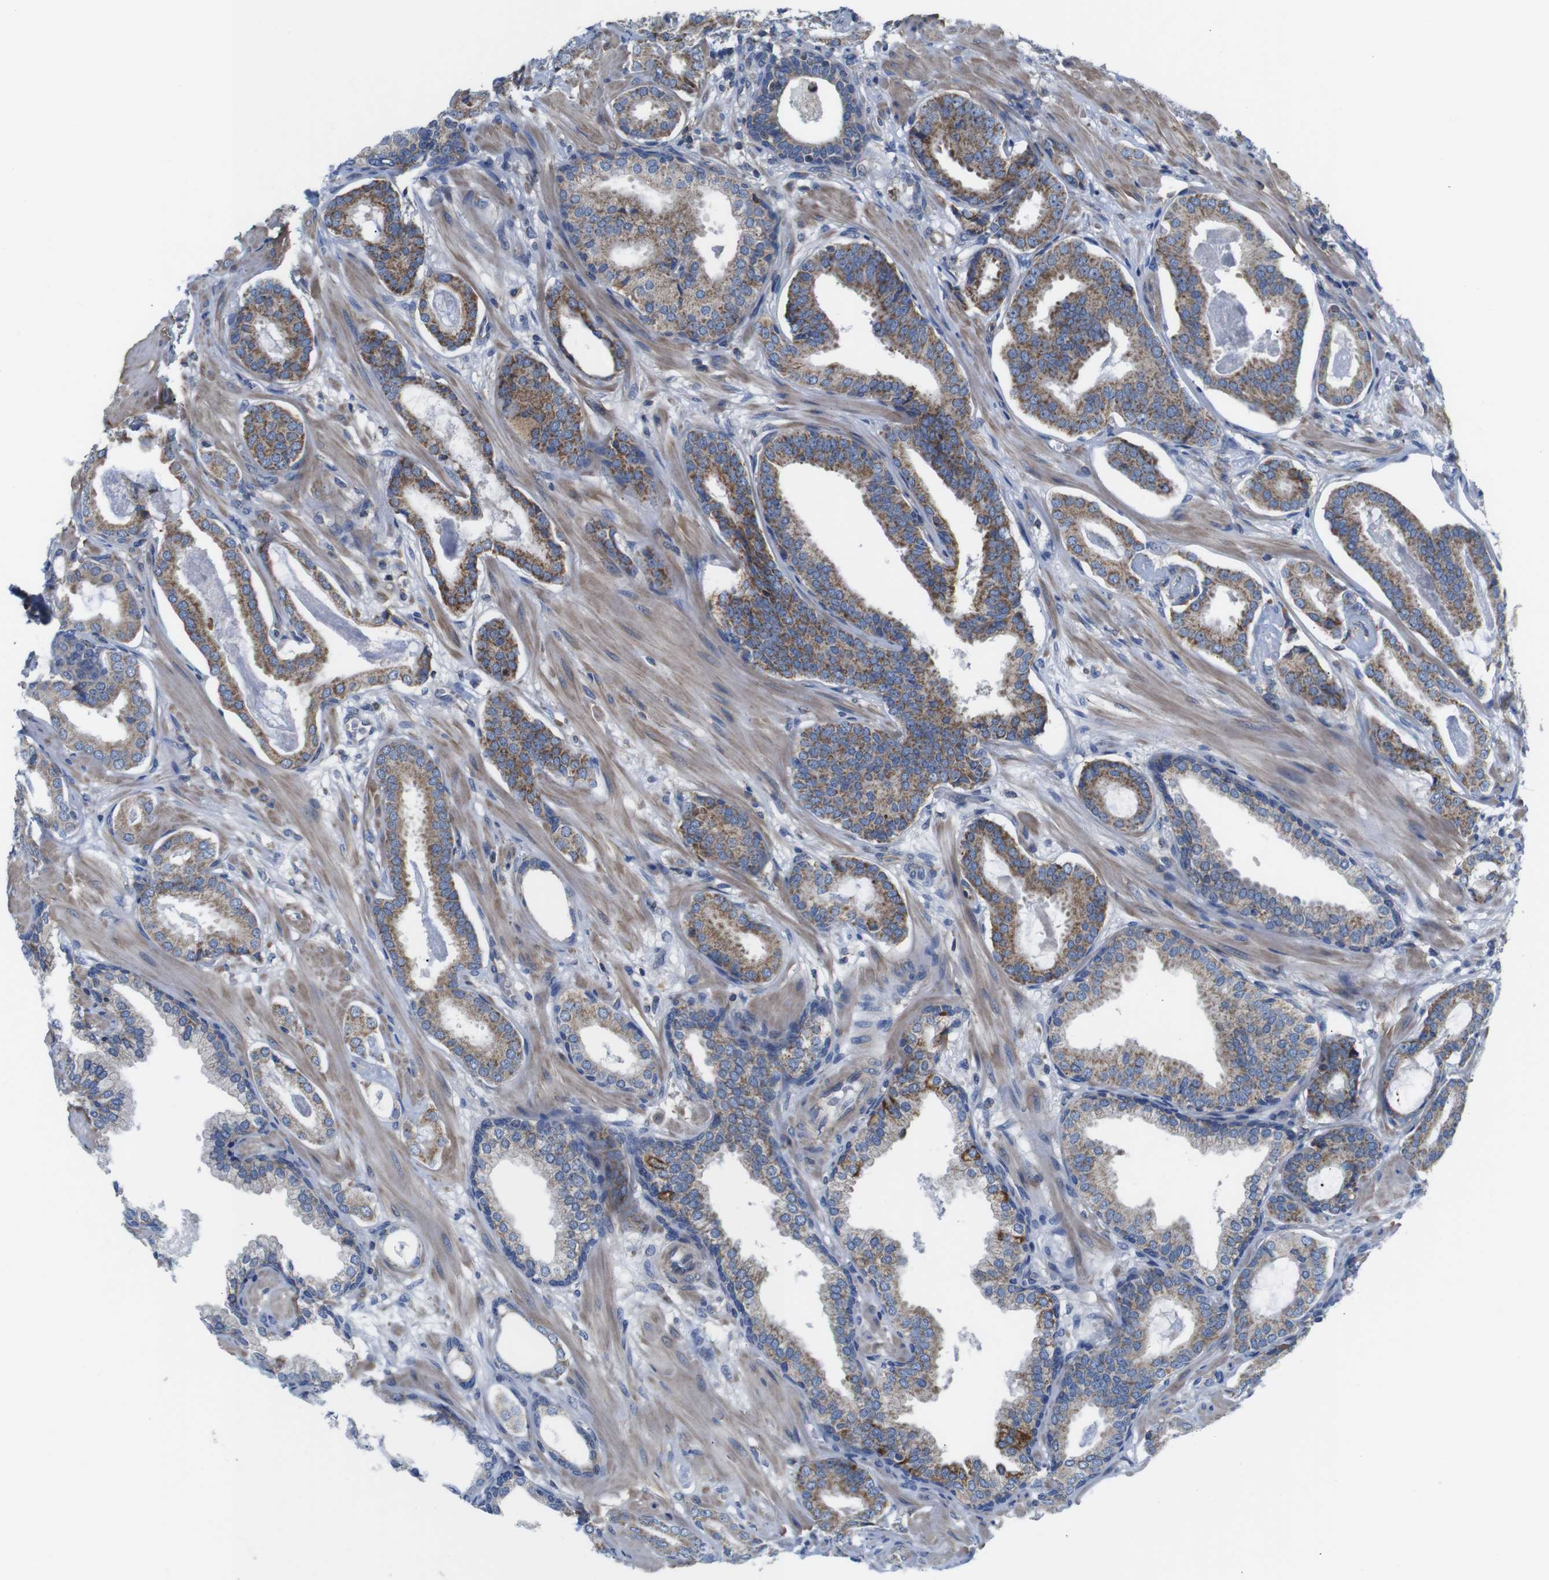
{"staining": {"intensity": "moderate", "quantity": ">75%", "location": "cytoplasmic/membranous"}, "tissue": "prostate cancer", "cell_type": "Tumor cells", "image_type": "cancer", "snomed": [{"axis": "morphology", "description": "Adenocarcinoma, Low grade"}, {"axis": "topography", "description": "Prostate"}], "caption": "Immunohistochemical staining of prostate cancer (low-grade adenocarcinoma) shows moderate cytoplasmic/membranous protein positivity in approximately >75% of tumor cells.", "gene": "PDCD1LG2", "patient": {"sex": "male", "age": 53}}